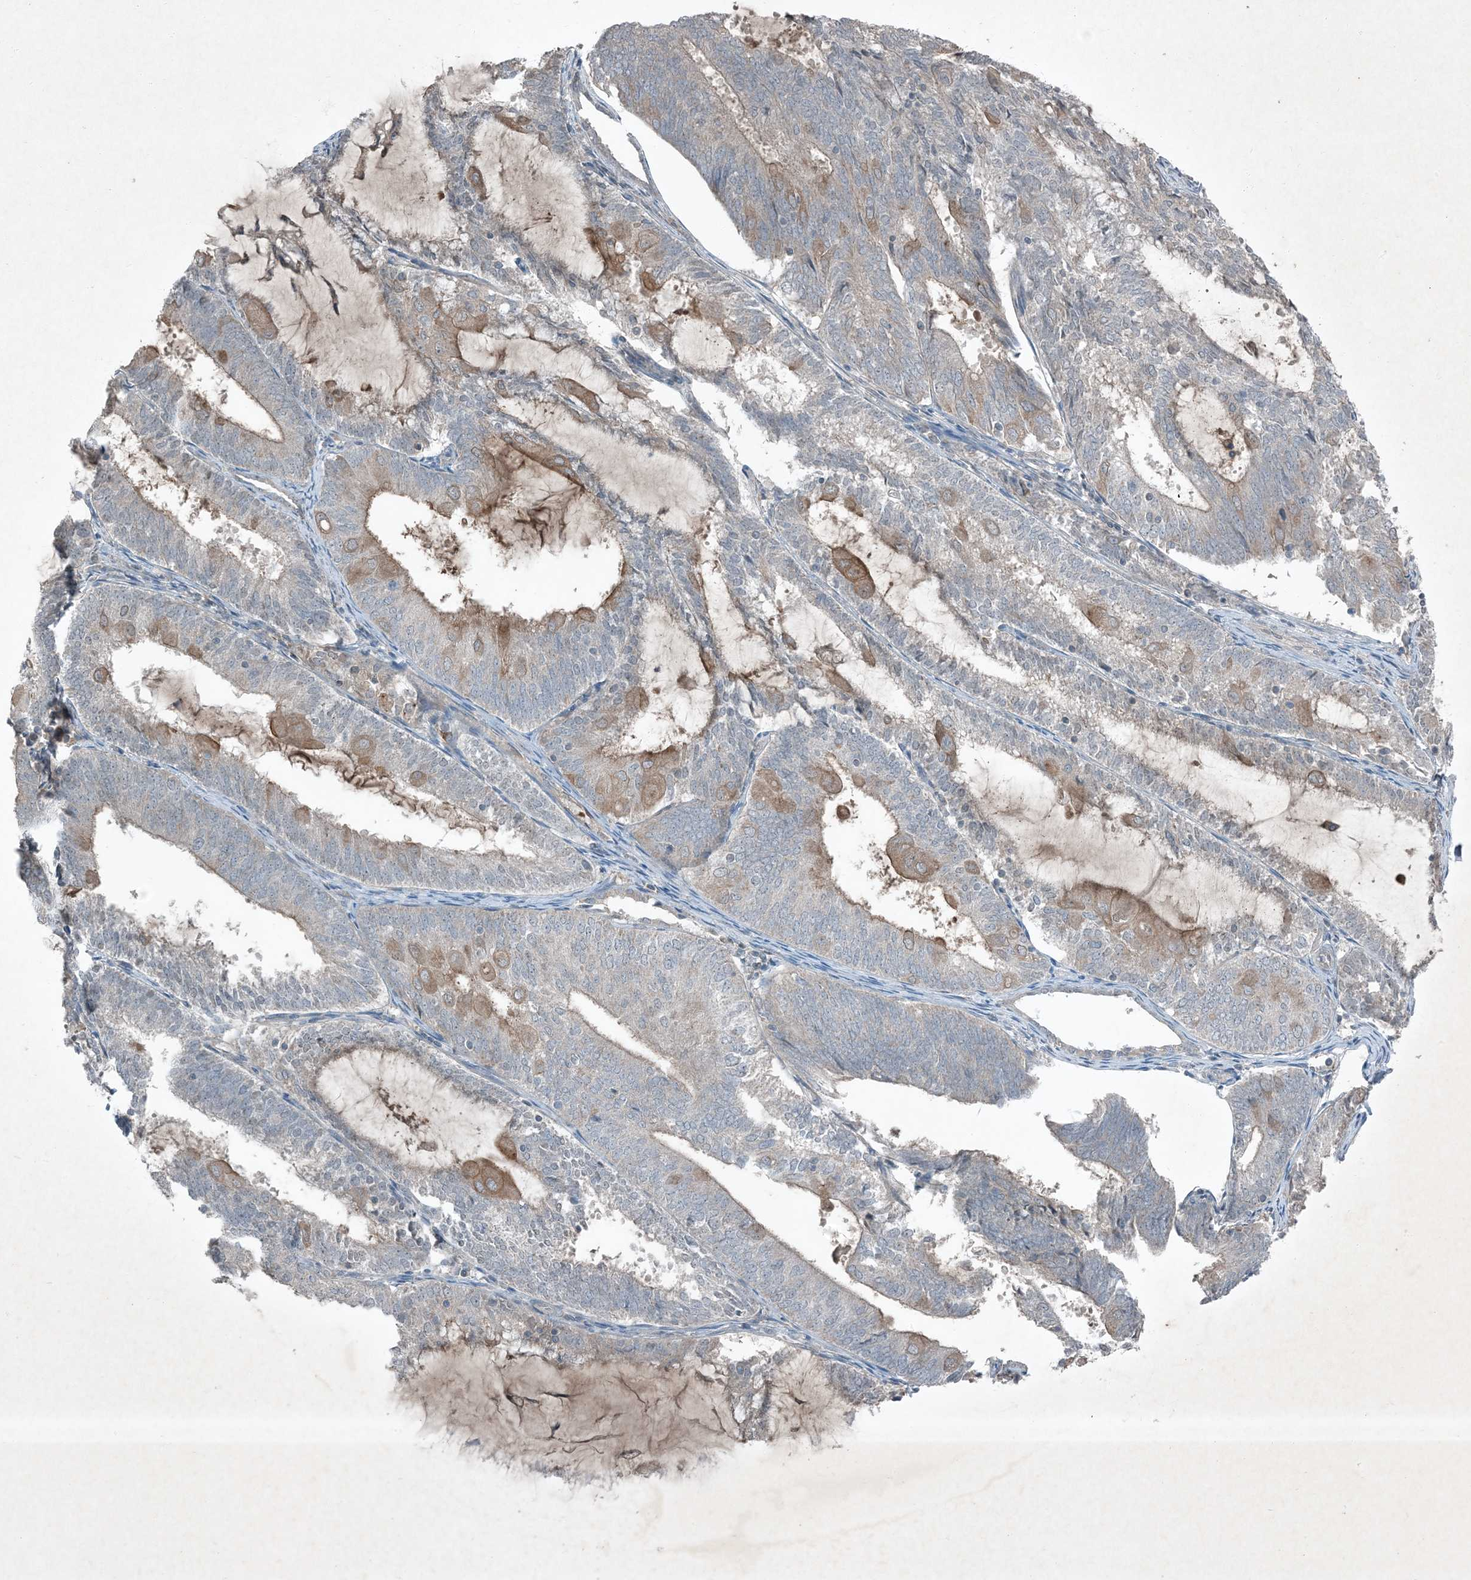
{"staining": {"intensity": "weak", "quantity": "25%-75%", "location": "cytoplasmic/membranous"}, "tissue": "endometrial cancer", "cell_type": "Tumor cells", "image_type": "cancer", "snomed": [{"axis": "morphology", "description": "Adenocarcinoma, NOS"}, {"axis": "topography", "description": "Endometrium"}], "caption": "Immunohistochemical staining of human endometrial adenocarcinoma demonstrates low levels of weak cytoplasmic/membranous expression in about 25%-75% of tumor cells.", "gene": "MDN1", "patient": {"sex": "female", "age": 81}}